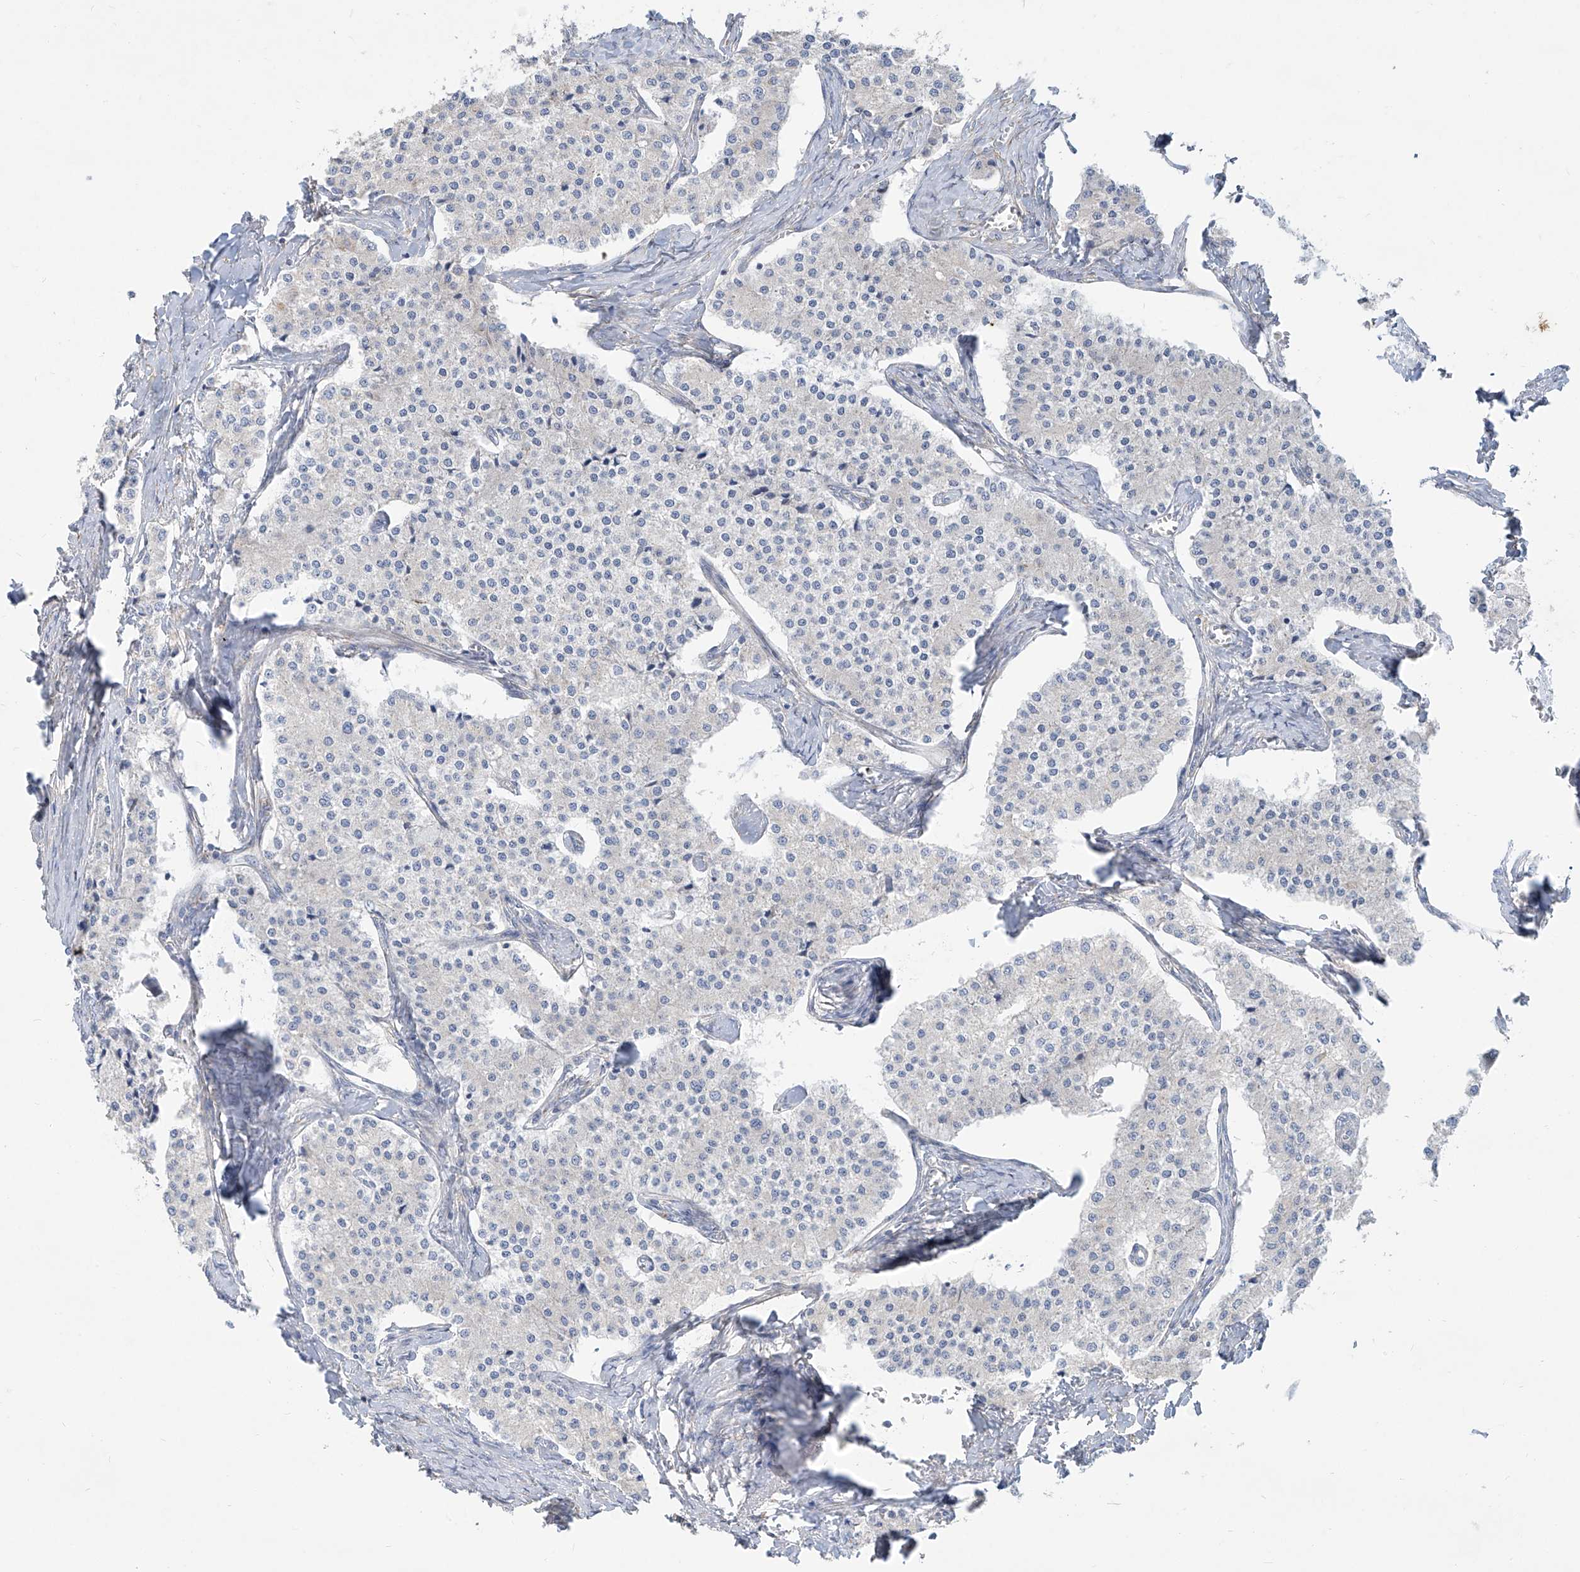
{"staining": {"intensity": "negative", "quantity": "none", "location": "none"}, "tissue": "carcinoid", "cell_type": "Tumor cells", "image_type": "cancer", "snomed": [{"axis": "morphology", "description": "Carcinoid, malignant, NOS"}, {"axis": "topography", "description": "Colon"}], "caption": "Immunohistochemistry (IHC) histopathology image of neoplastic tissue: carcinoid stained with DAB shows no significant protein staining in tumor cells. Nuclei are stained in blue.", "gene": "KRTAP25-1", "patient": {"sex": "female", "age": 52}}